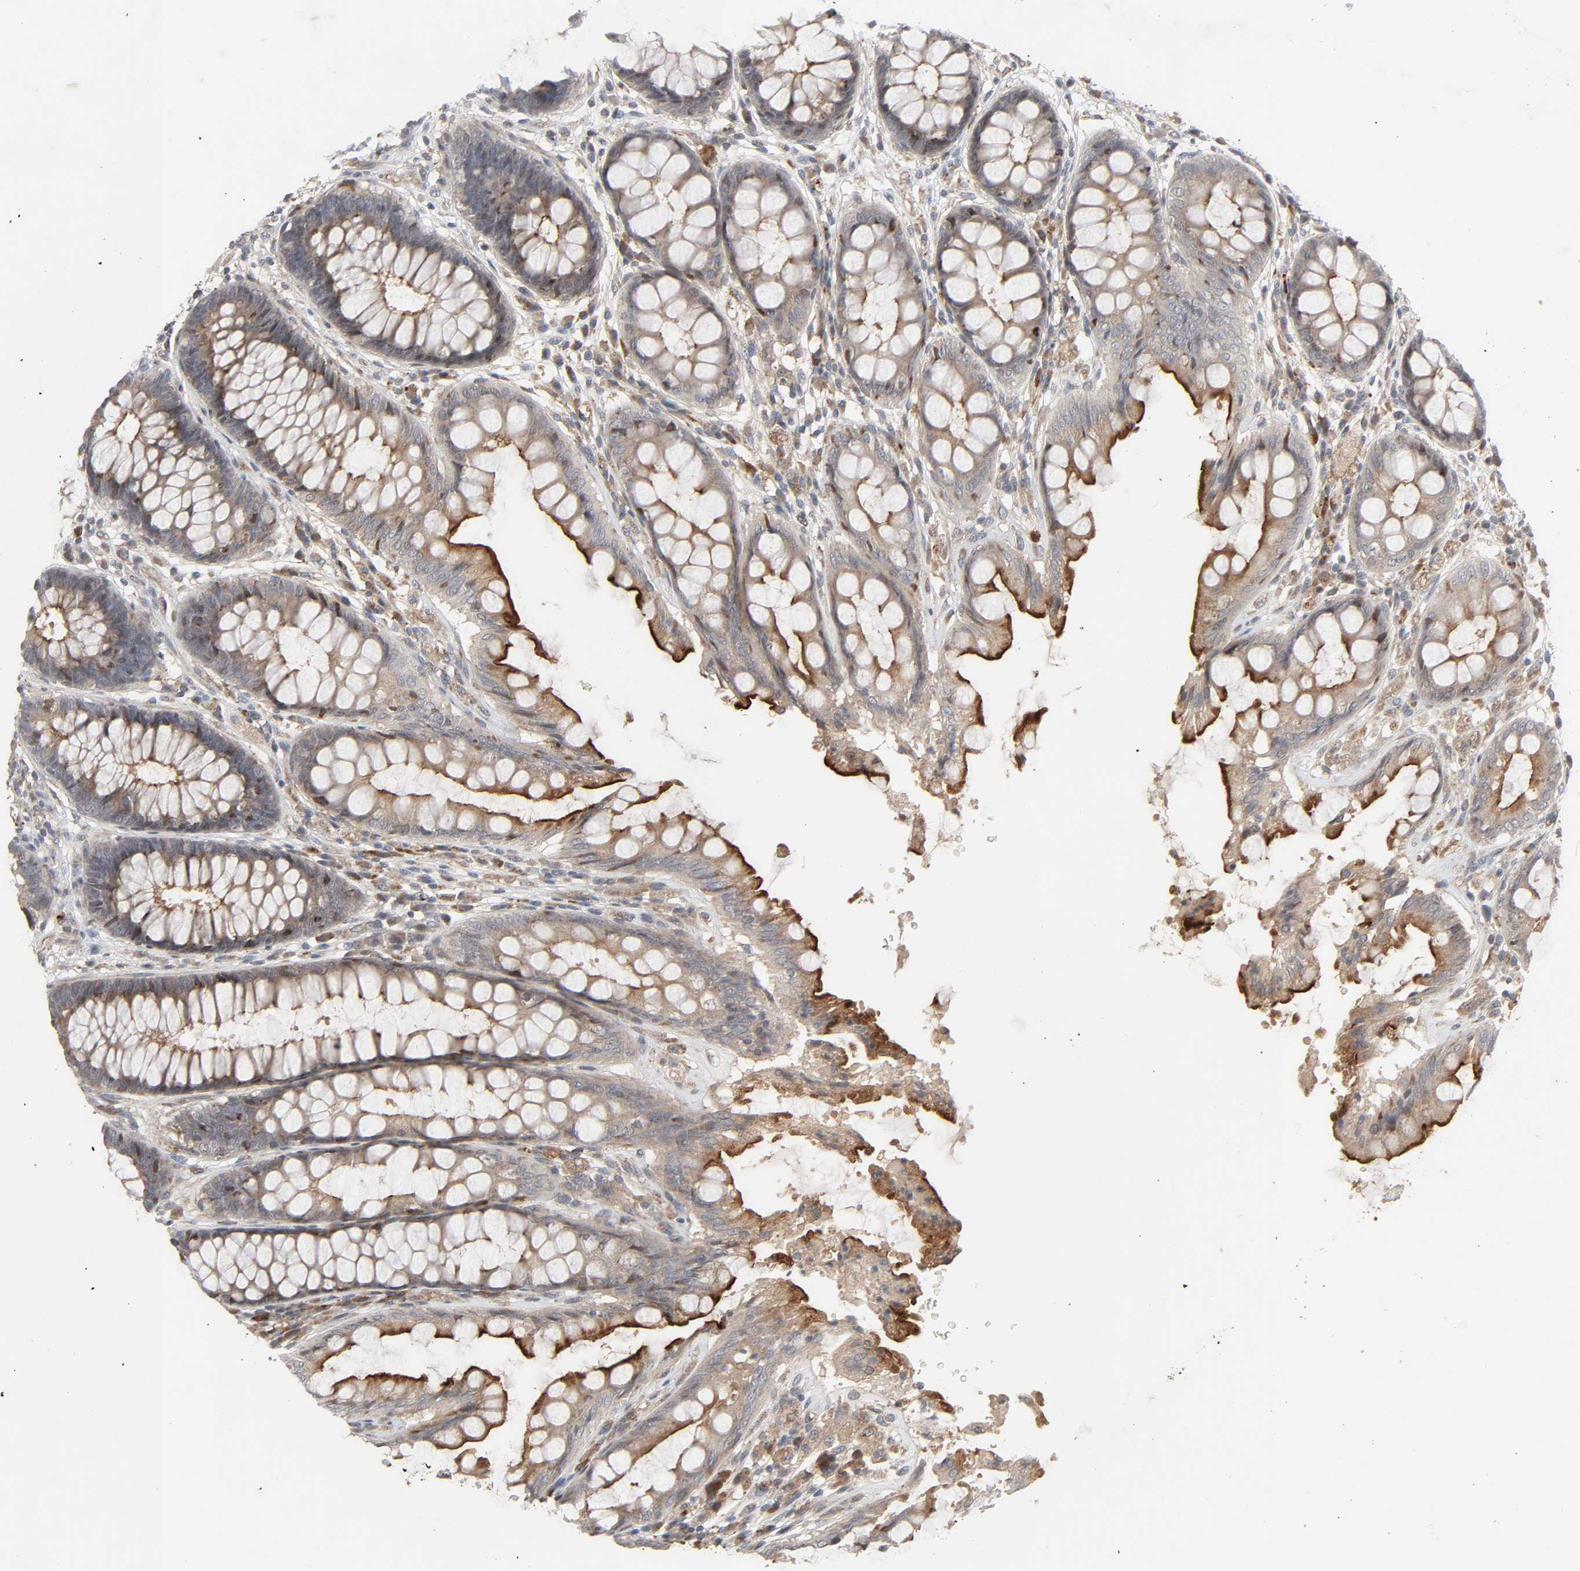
{"staining": {"intensity": "strong", "quantity": ">75%", "location": "cytoplasmic/membranous"}, "tissue": "rectum", "cell_type": "Glandular cells", "image_type": "normal", "snomed": [{"axis": "morphology", "description": "Normal tissue, NOS"}, {"axis": "topography", "description": "Rectum"}], "caption": "Protein positivity by IHC shows strong cytoplasmic/membranous positivity in about >75% of glandular cells in benign rectum. Using DAB (brown) and hematoxylin (blue) stains, captured at high magnification using brightfield microscopy.", "gene": "ADCY4", "patient": {"sex": "female", "age": 46}}